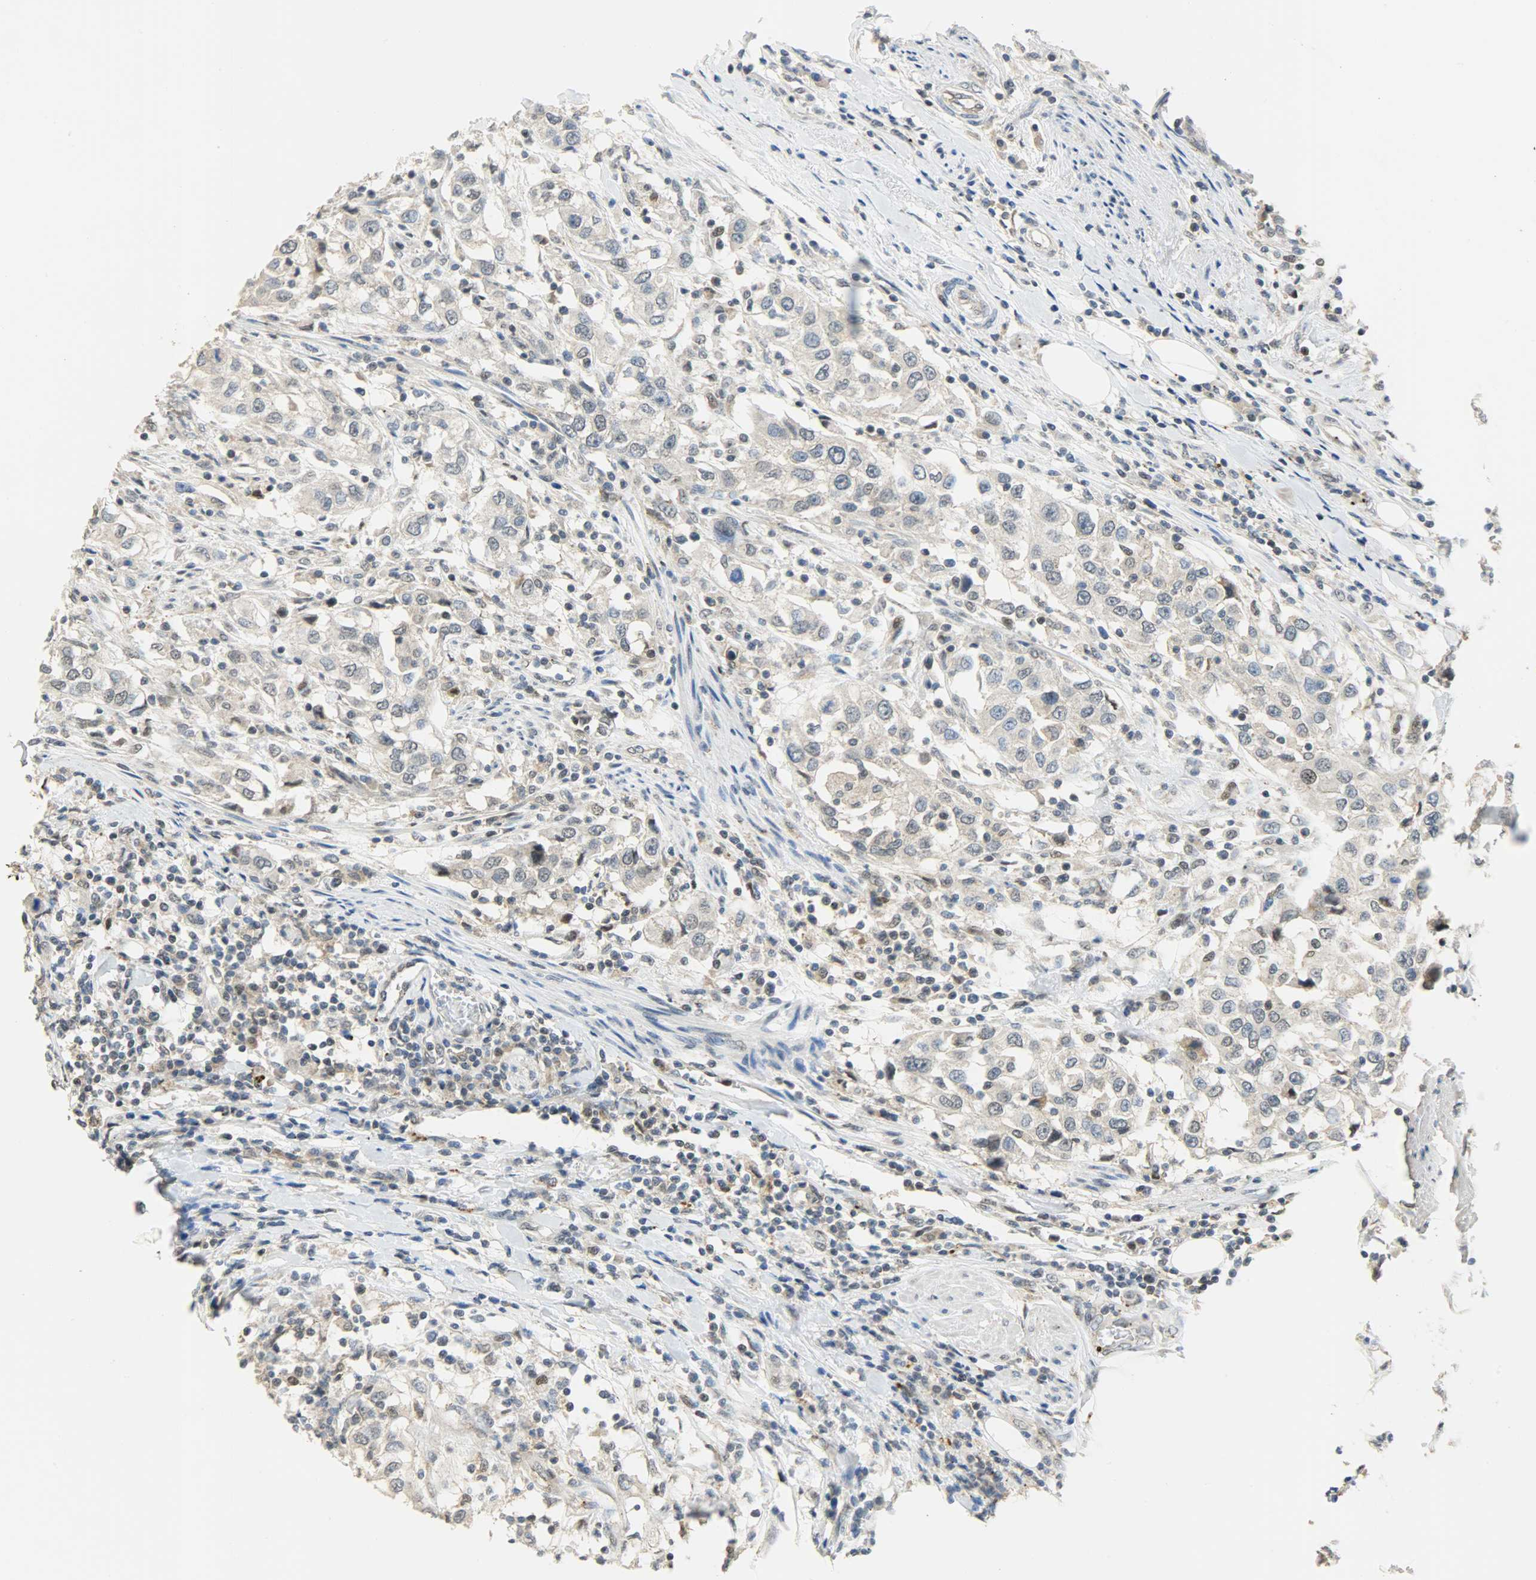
{"staining": {"intensity": "negative", "quantity": "none", "location": "none"}, "tissue": "urothelial cancer", "cell_type": "Tumor cells", "image_type": "cancer", "snomed": [{"axis": "morphology", "description": "Urothelial carcinoma, High grade"}, {"axis": "topography", "description": "Urinary bladder"}], "caption": "A high-resolution image shows immunohistochemistry staining of urothelial cancer, which exhibits no significant staining in tumor cells.", "gene": "GIT2", "patient": {"sex": "female", "age": 80}}